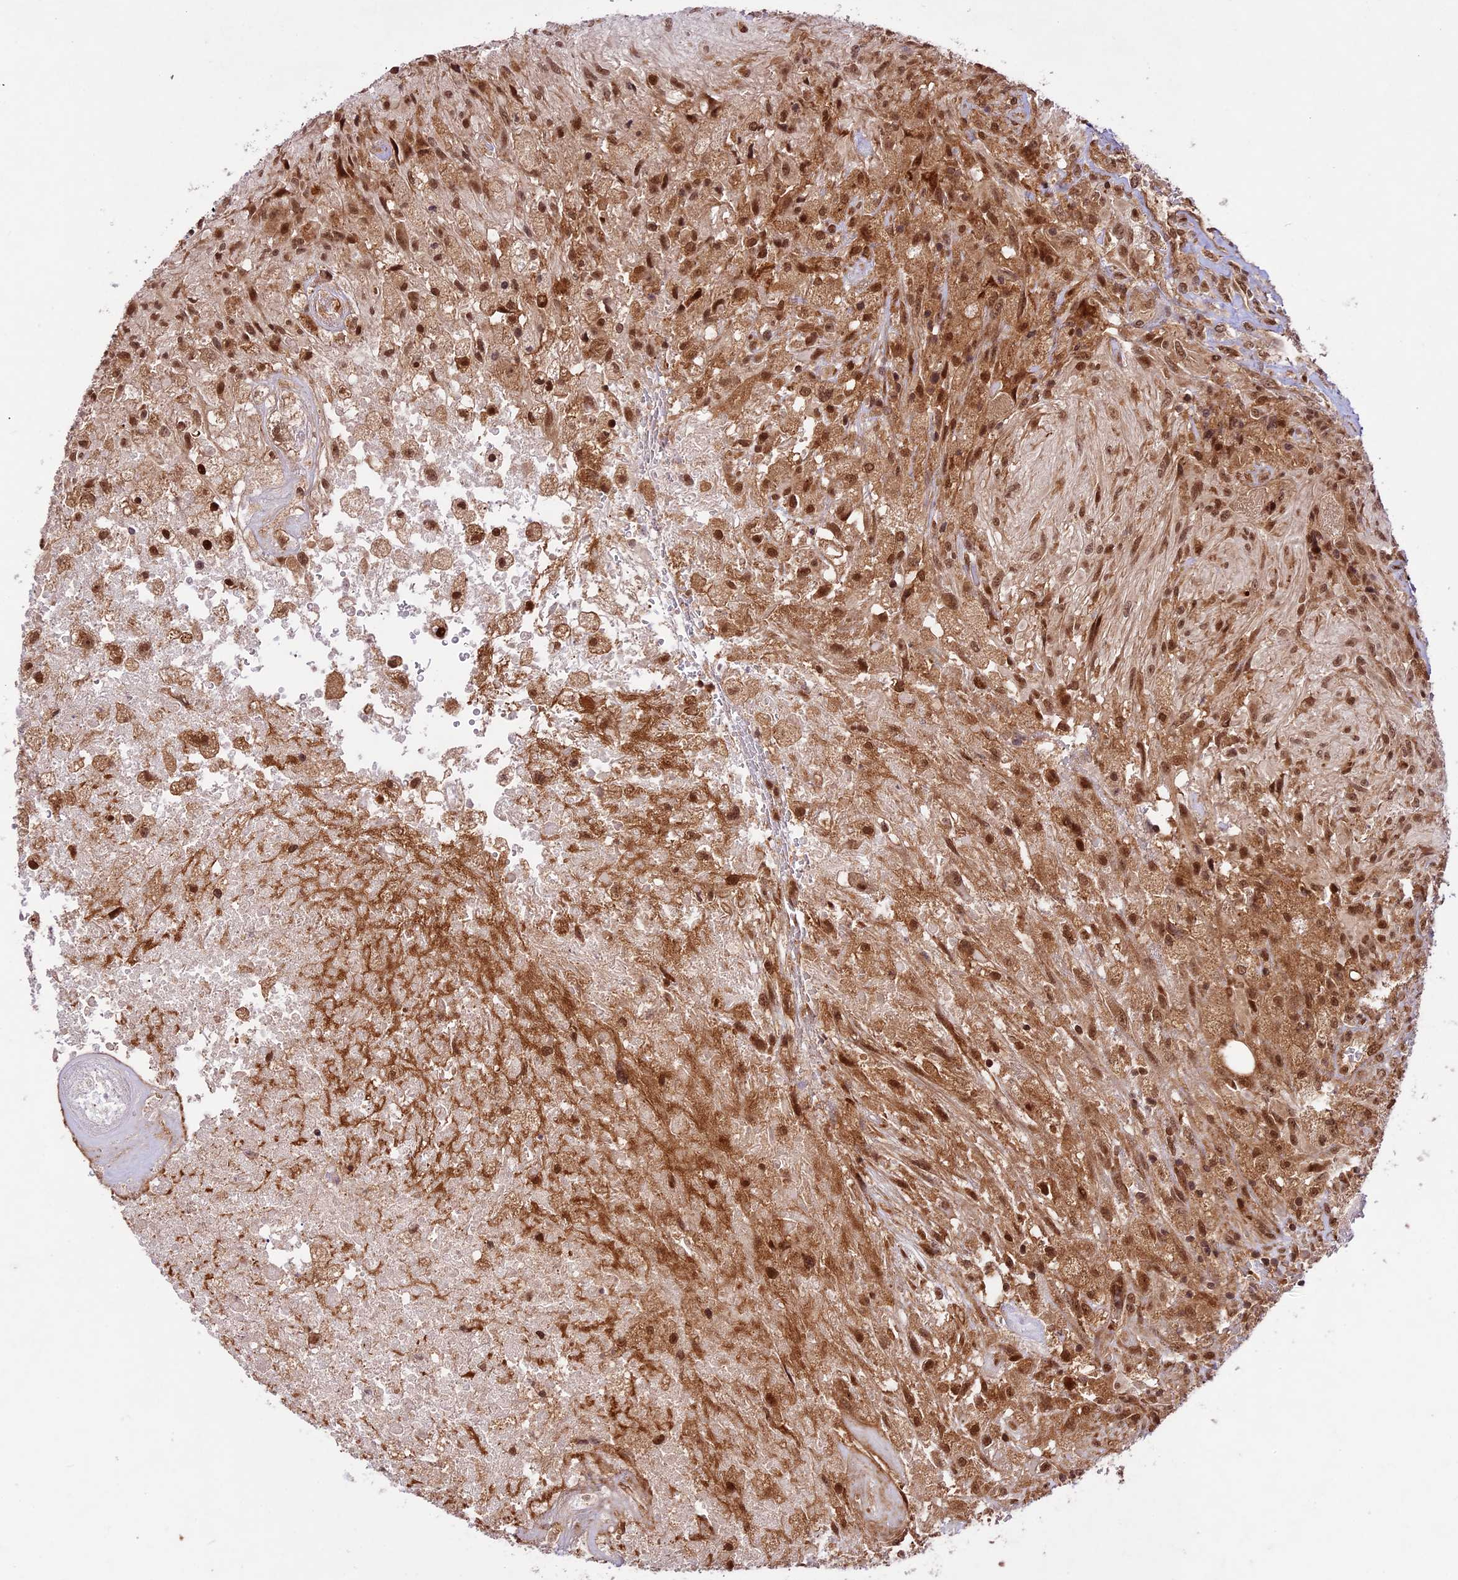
{"staining": {"intensity": "moderate", "quantity": ">75%", "location": "nuclear"}, "tissue": "glioma", "cell_type": "Tumor cells", "image_type": "cancer", "snomed": [{"axis": "morphology", "description": "Glioma, malignant, High grade"}, {"axis": "topography", "description": "Brain"}], "caption": "Brown immunohistochemical staining in malignant glioma (high-grade) demonstrates moderate nuclear expression in about >75% of tumor cells.", "gene": "DHX38", "patient": {"sex": "male", "age": 56}}